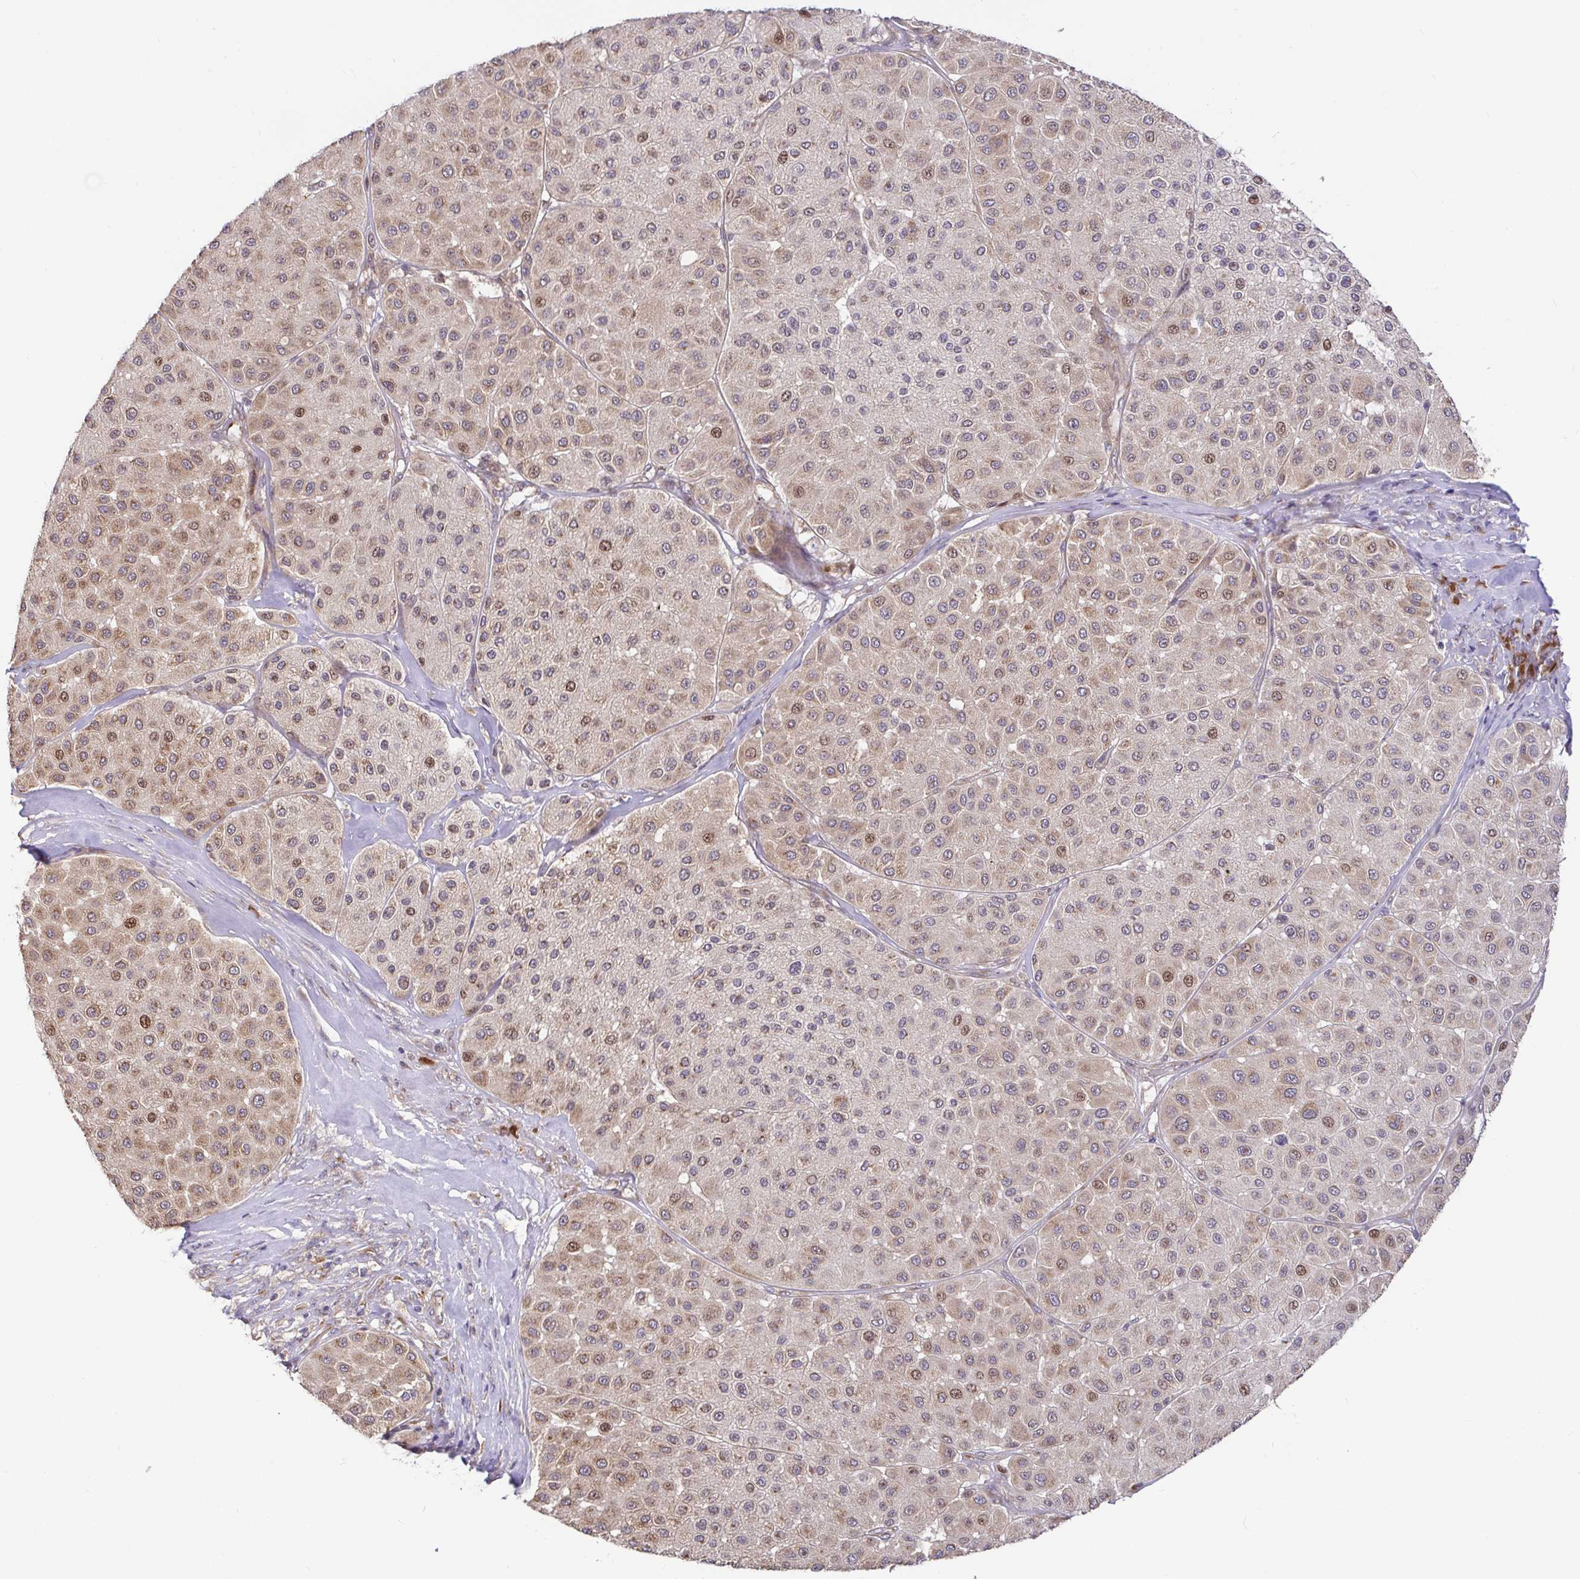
{"staining": {"intensity": "moderate", "quantity": ">75%", "location": "cytoplasmic/membranous,nuclear"}, "tissue": "melanoma", "cell_type": "Tumor cells", "image_type": "cancer", "snomed": [{"axis": "morphology", "description": "Malignant melanoma, Metastatic site"}, {"axis": "topography", "description": "Smooth muscle"}], "caption": "Protein expression analysis of human malignant melanoma (metastatic site) reveals moderate cytoplasmic/membranous and nuclear staining in approximately >75% of tumor cells. (Brightfield microscopy of DAB IHC at high magnification).", "gene": "ELP1", "patient": {"sex": "male", "age": 41}}